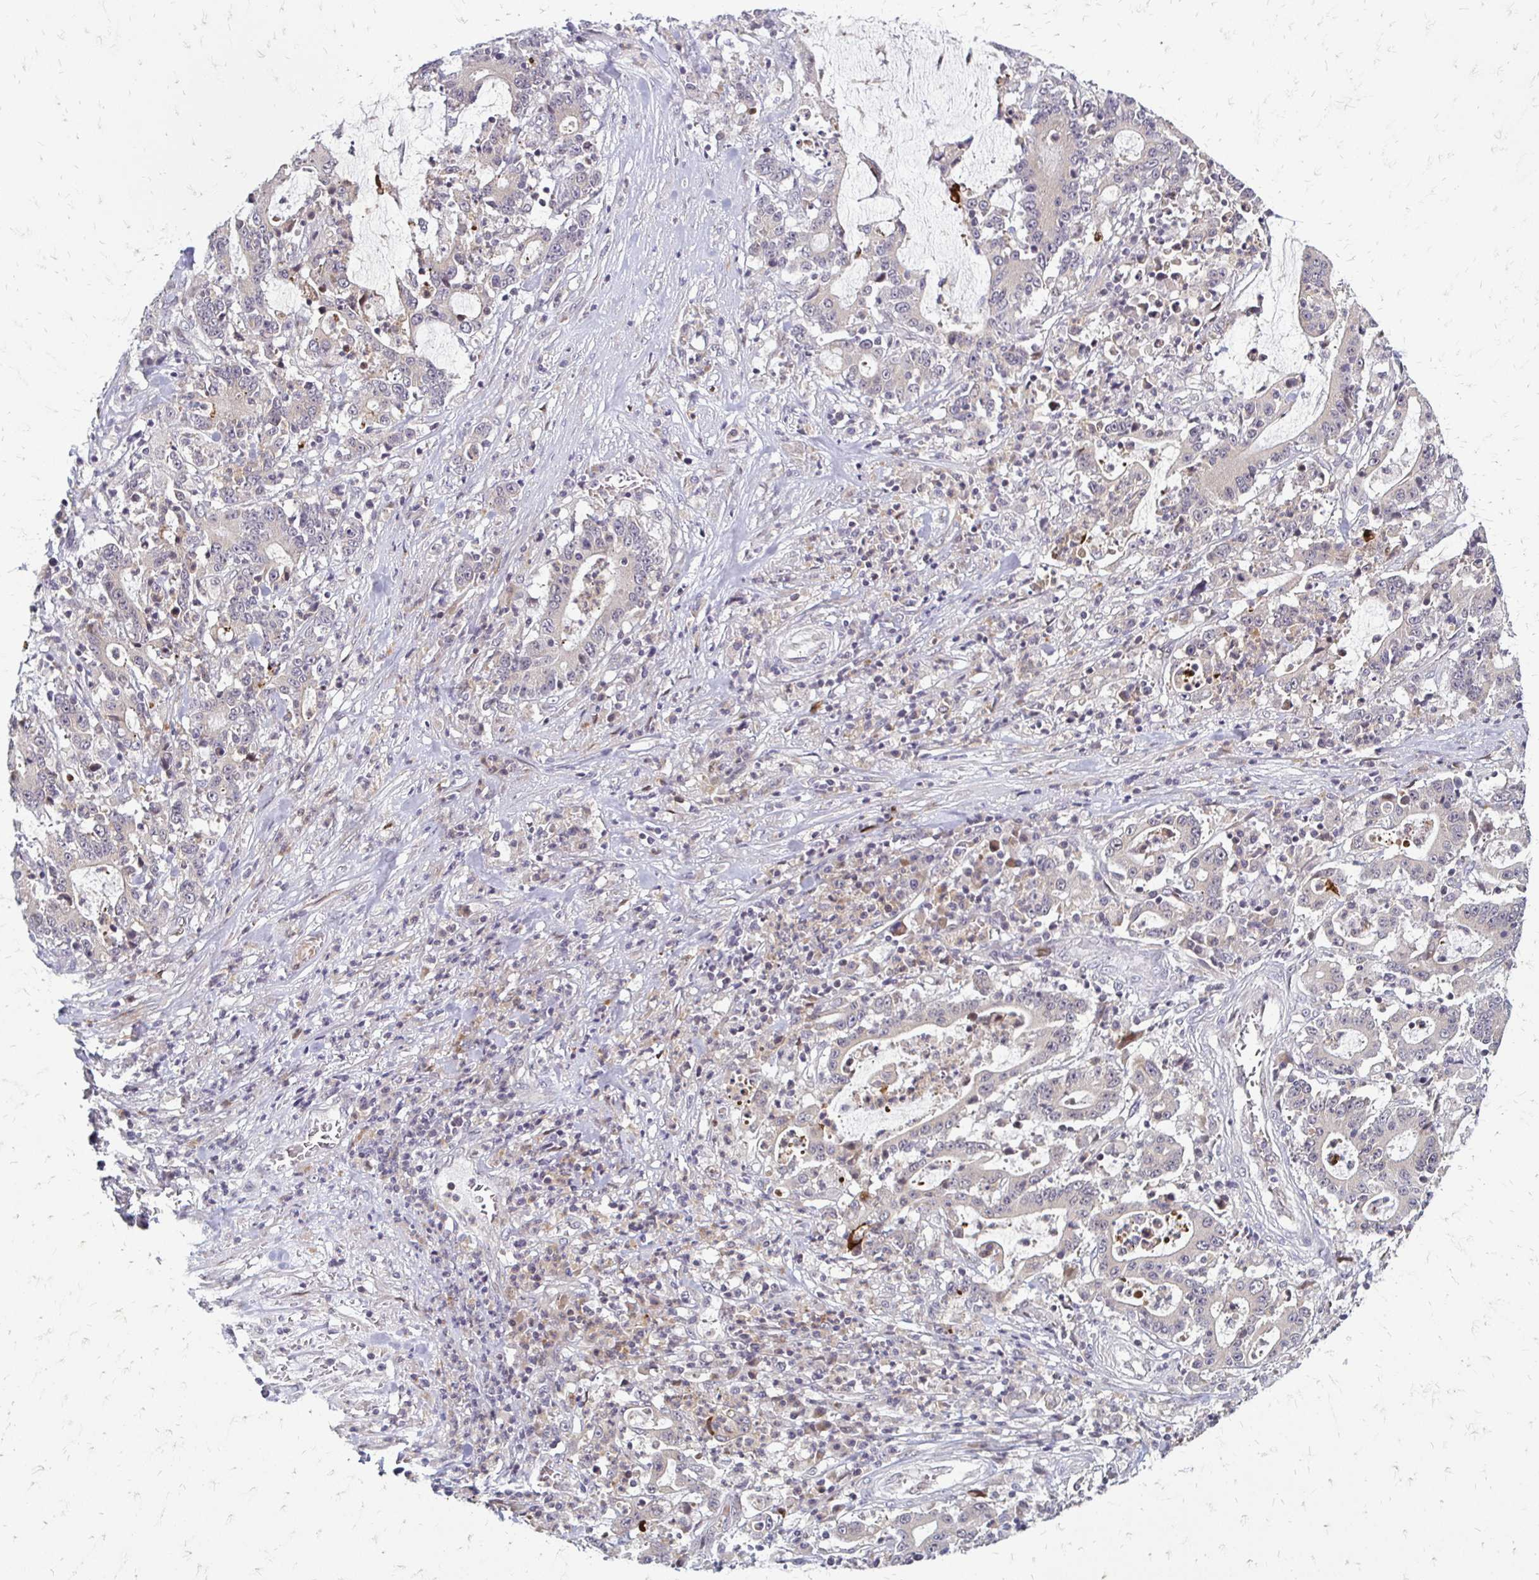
{"staining": {"intensity": "weak", "quantity": "<25%", "location": "cytoplasmic/membranous"}, "tissue": "stomach cancer", "cell_type": "Tumor cells", "image_type": "cancer", "snomed": [{"axis": "morphology", "description": "Adenocarcinoma, NOS"}, {"axis": "topography", "description": "Stomach, upper"}], "caption": "This is an IHC photomicrograph of human stomach adenocarcinoma. There is no staining in tumor cells.", "gene": "TRIR", "patient": {"sex": "male", "age": 68}}